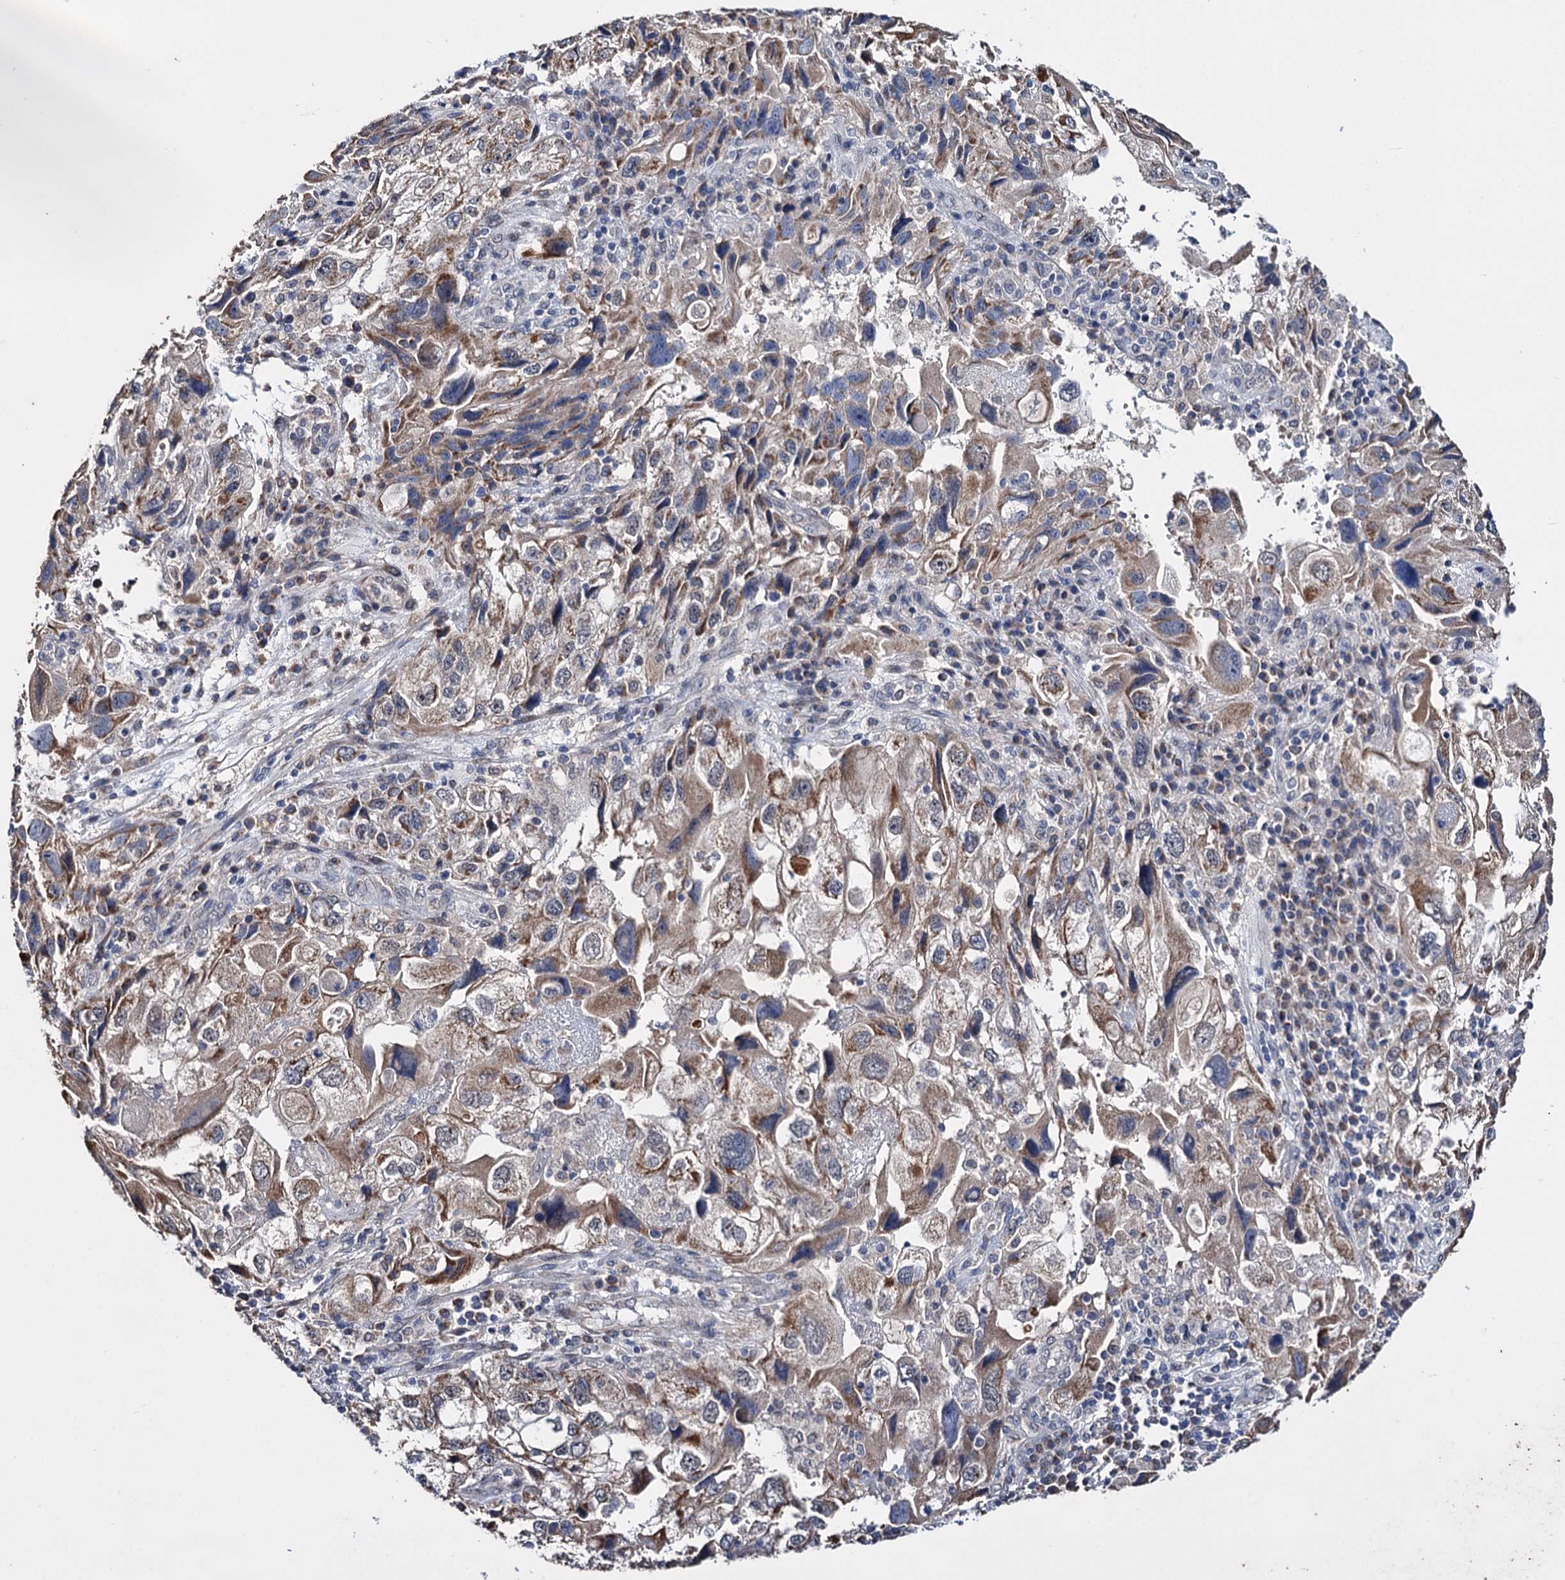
{"staining": {"intensity": "moderate", "quantity": ">75%", "location": "cytoplasmic/membranous"}, "tissue": "endometrial cancer", "cell_type": "Tumor cells", "image_type": "cancer", "snomed": [{"axis": "morphology", "description": "Adenocarcinoma, NOS"}, {"axis": "topography", "description": "Endometrium"}], "caption": "Immunohistochemical staining of human adenocarcinoma (endometrial) reveals medium levels of moderate cytoplasmic/membranous protein expression in approximately >75% of tumor cells.", "gene": "CLPB", "patient": {"sex": "female", "age": 49}}